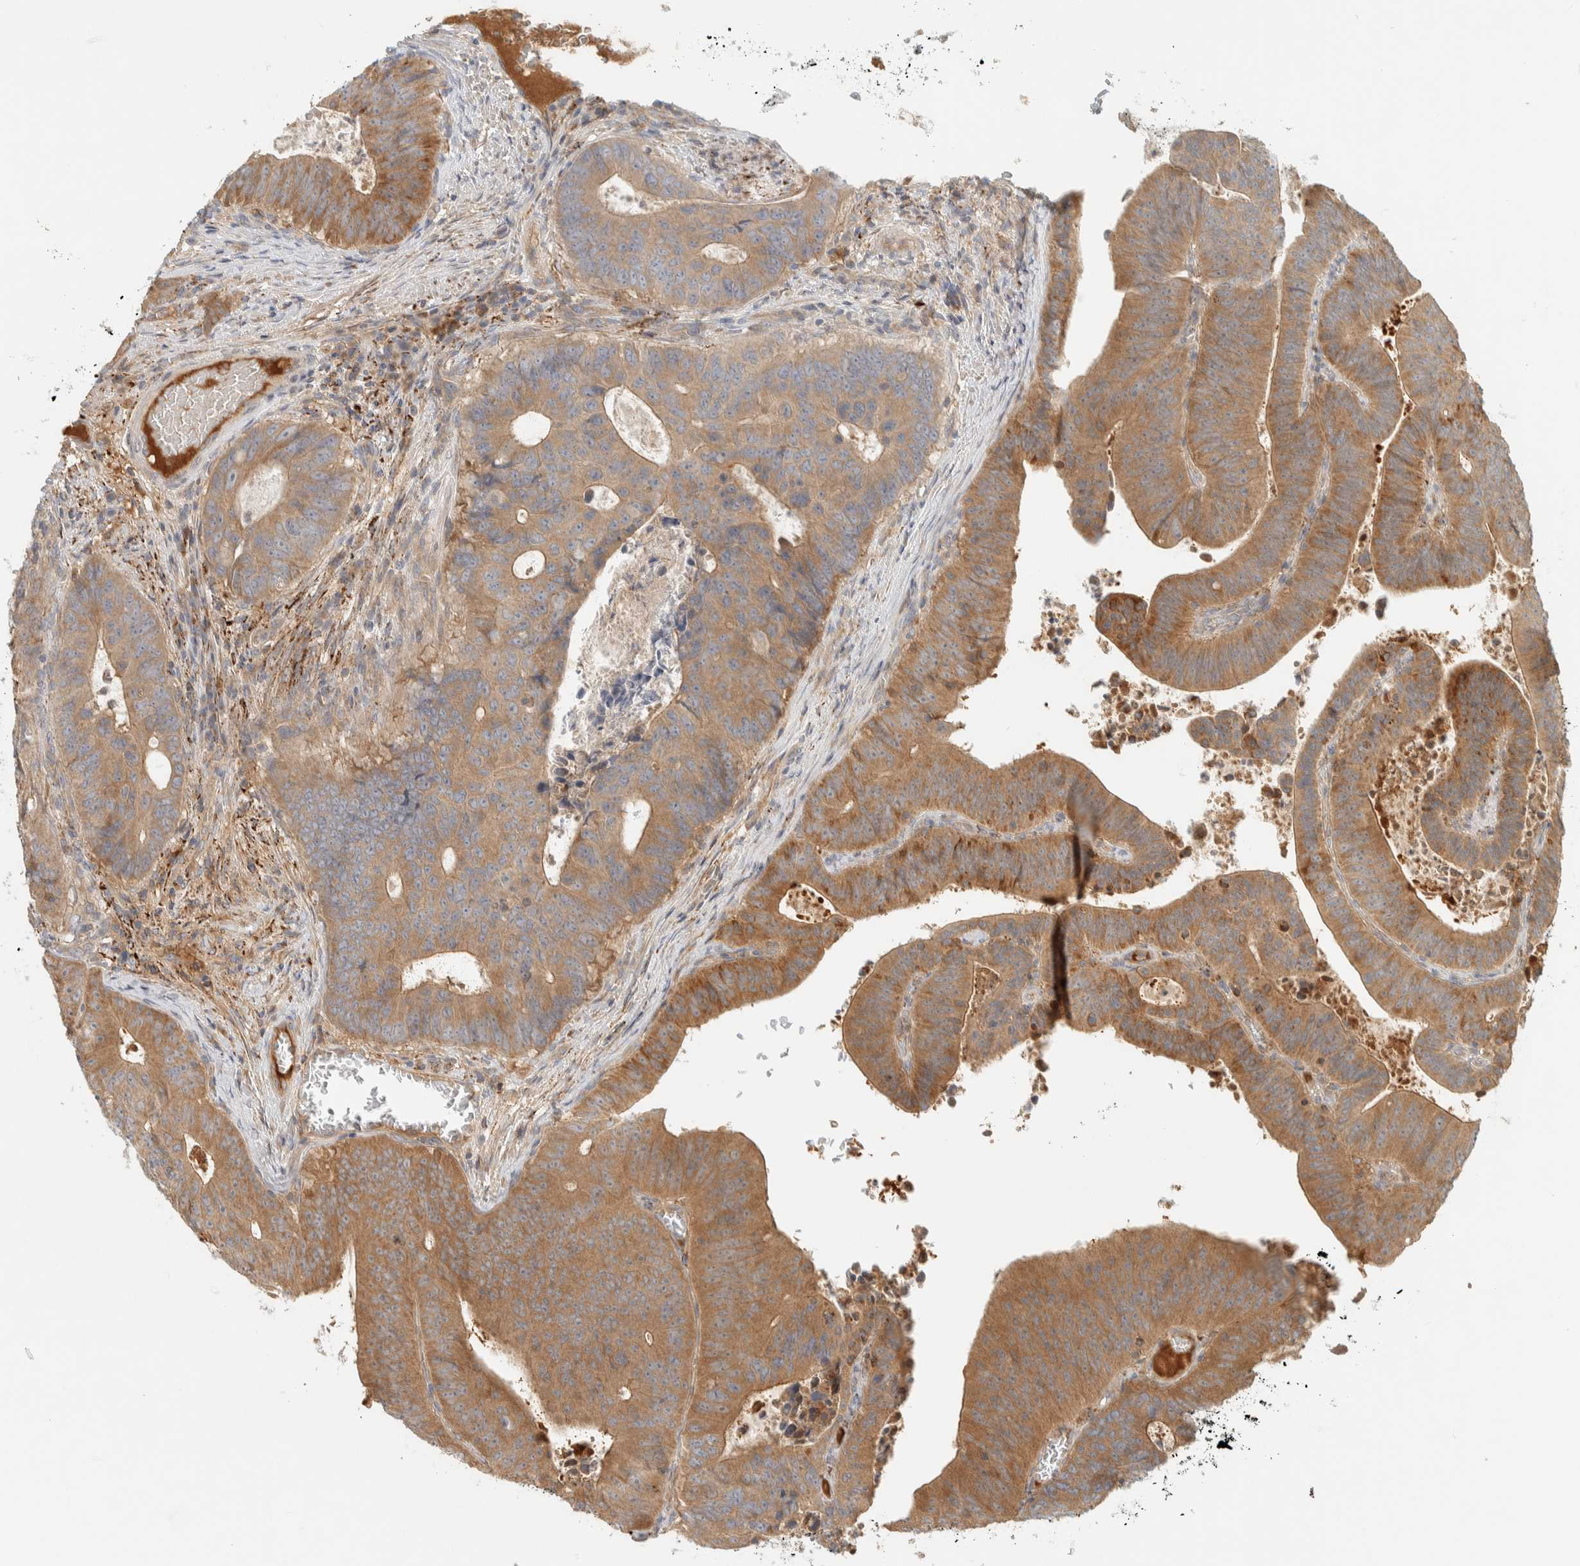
{"staining": {"intensity": "moderate", "quantity": ">75%", "location": "cytoplasmic/membranous"}, "tissue": "colorectal cancer", "cell_type": "Tumor cells", "image_type": "cancer", "snomed": [{"axis": "morphology", "description": "Adenocarcinoma, NOS"}, {"axis": "topography", "description": "Colon"}], "caption": "A brown stain highlights moderate cytoplasmic/membranous staining of a protein in human colorectal cancer tumor cells.", "gene": "FAM167A", "patient": {"sex": "male", "age": 87}}